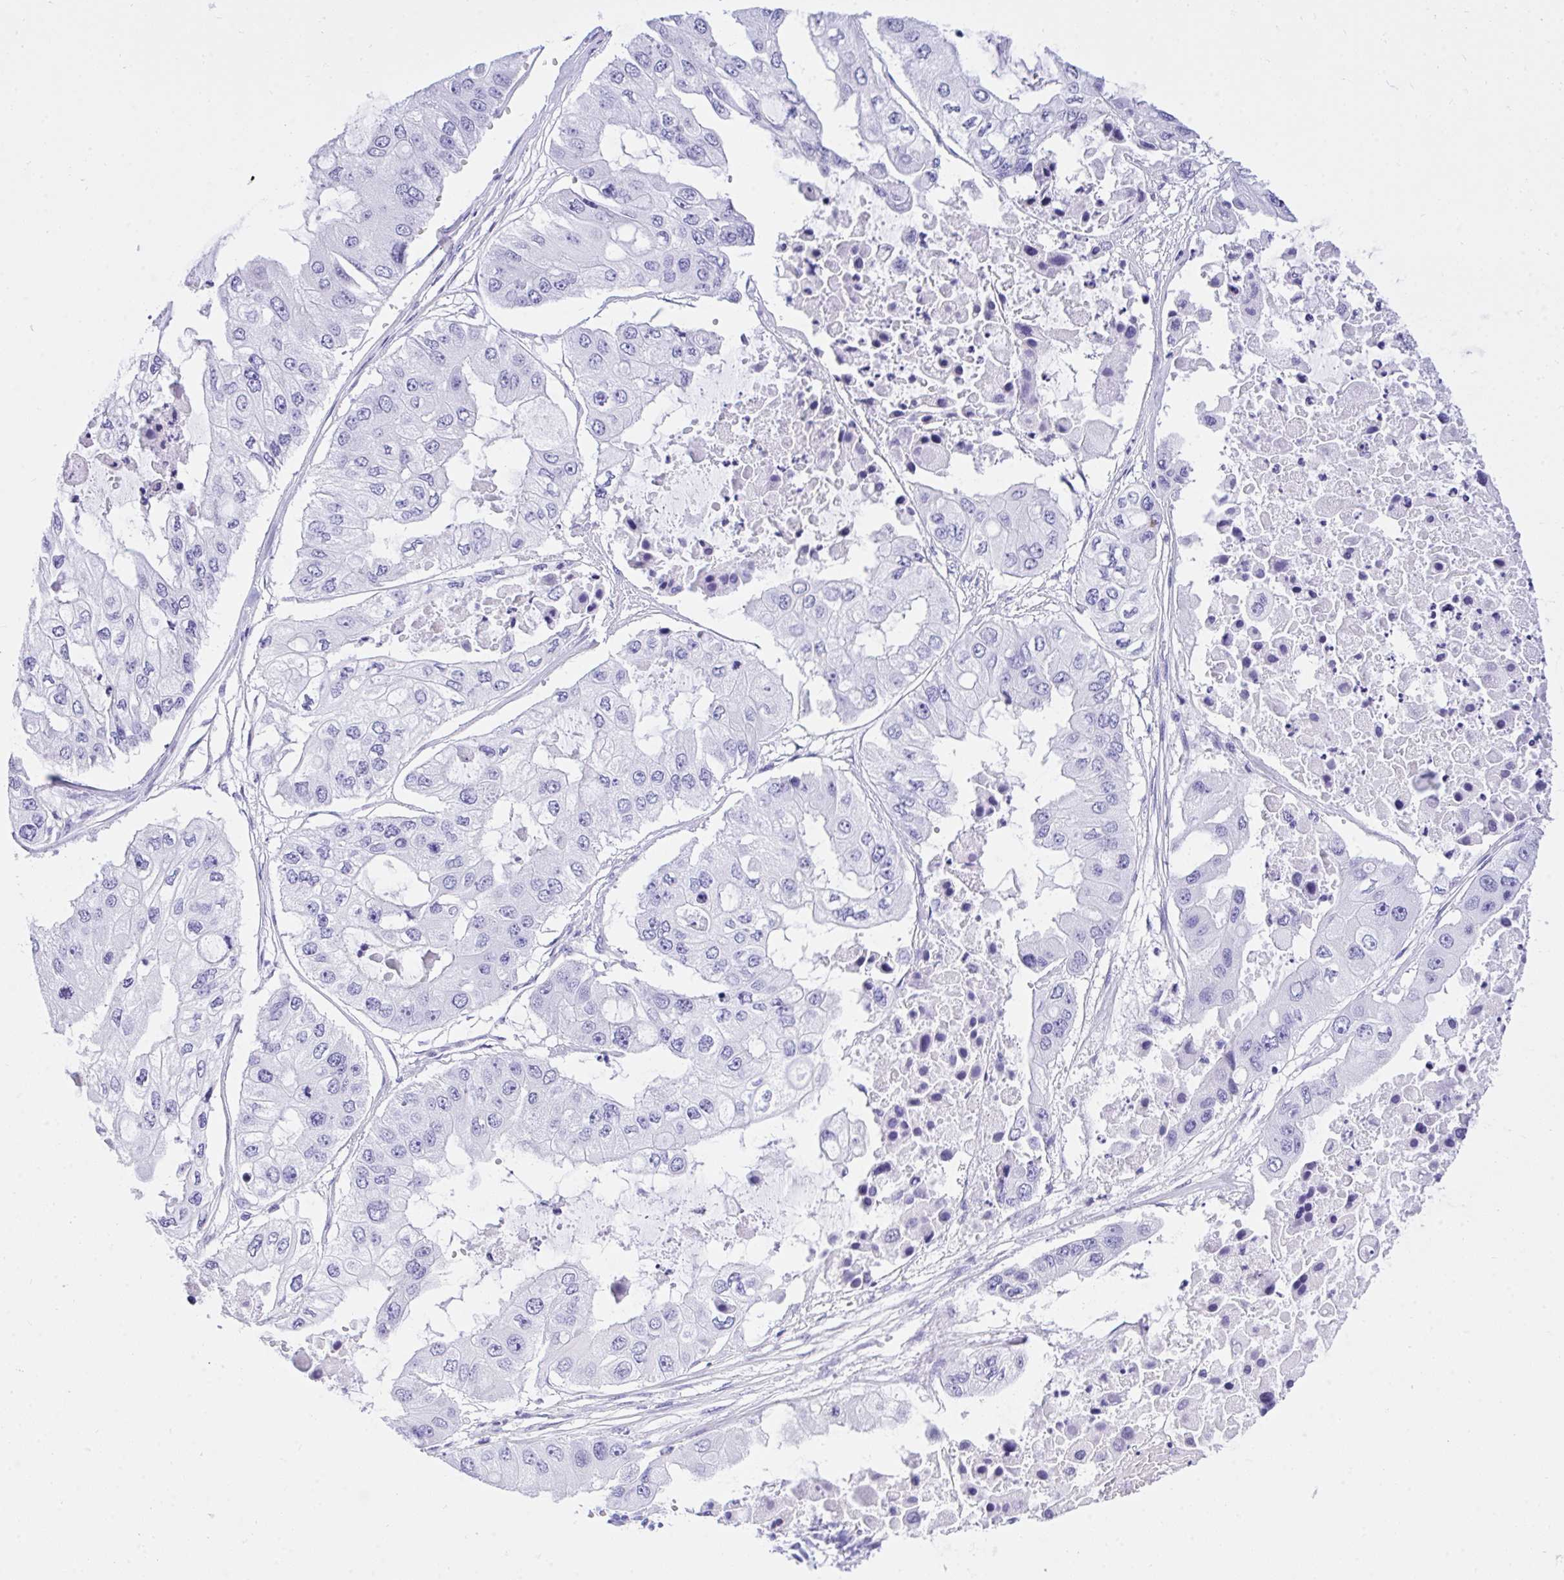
{"staining": {"intensity": "negative", "quantity": "none", "location": "none"}, "tissue": "ovarian cancer", "cell_type": "Tumor cells", "image_type": "cancer", "snomed": [{"axis": "morphology", "description": "Cystadenocarcinoma, serous, NOS"}, {"axis": "topography", "description": "Ovary"}], "caption": "High power microscopy image of an IHC image of serous cystadenocarcinoma (ovarian), revealing no significant staining in tumor cells.", "gene": "TLN2", "patient": {"sex": "female", "age": 56}}